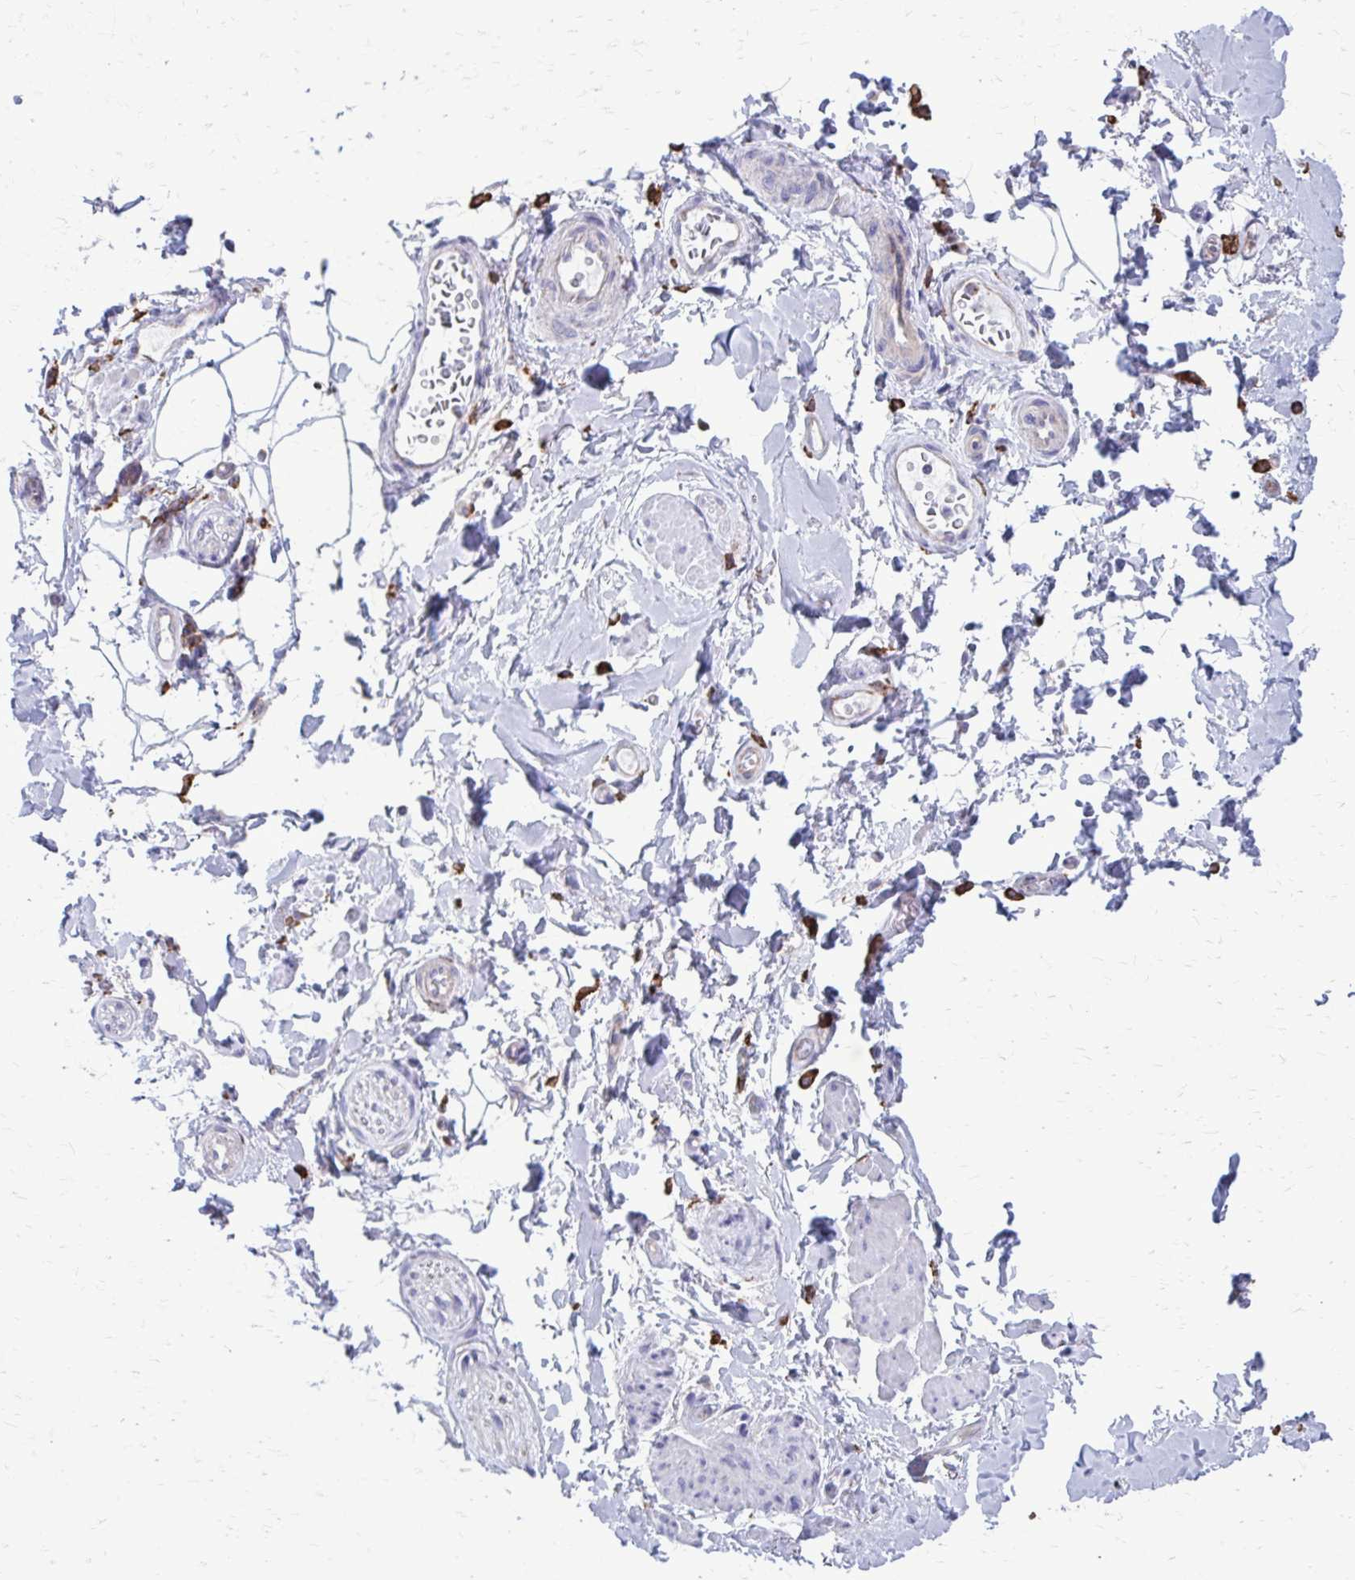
{"staining": {"intensity": "negative", "quantity": "none", "location": "none"}, "tissue": "adipose tissue", "cell_type": "Adipocytes", "image_type": "normal", "snomed": [{"axis": "morphology", "description": "Normal tissue, NOS"}, {"axis": "topography", "description": "Urinary bladder"}, {"axis": "topography", "description": "Peripheral nerve tissue"}], "caption": "The photomicrograph displays no staining of adipocytes in normal adipose tissue.", "gene": "CLTA", "patient": {"sex": "female", "age": 60}}